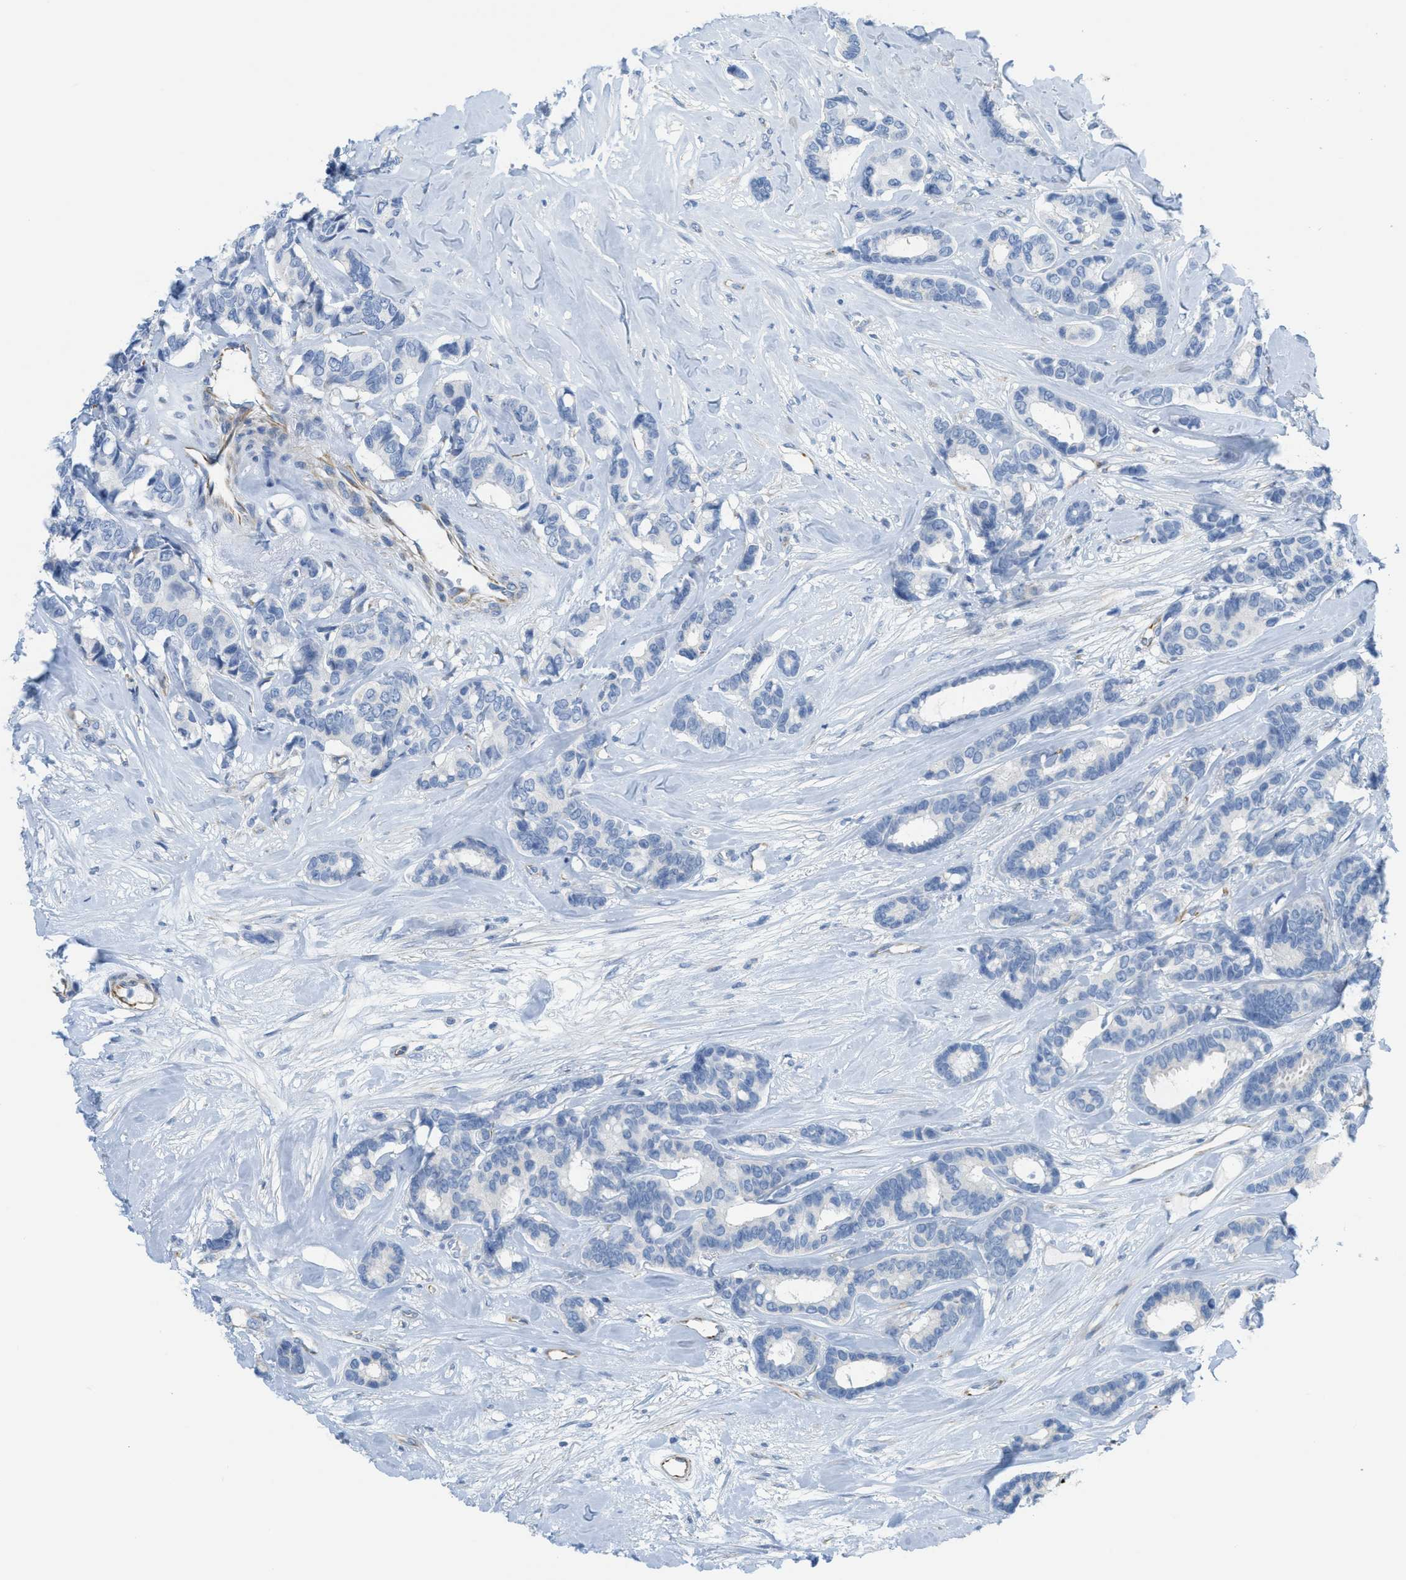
{"staining": {"intensity": "negative", "quantity": "none", "location": "none"}, "tissue": "breast cancer", "cell_type": "Tumor cells", "image_type": "cancer", "snomed": [{"axis": "morphology", "description": "Duct carcinoma"}, {"axis": "topography", "description": "Breast"}], "caption": "Immunohistochemical staining of infiltrating ductal carcinoma (breast) demonstrates no significant positivity in tumor cells.", "gene": "SLC12A1", "patient": {"sex": "female", "age": 87}}